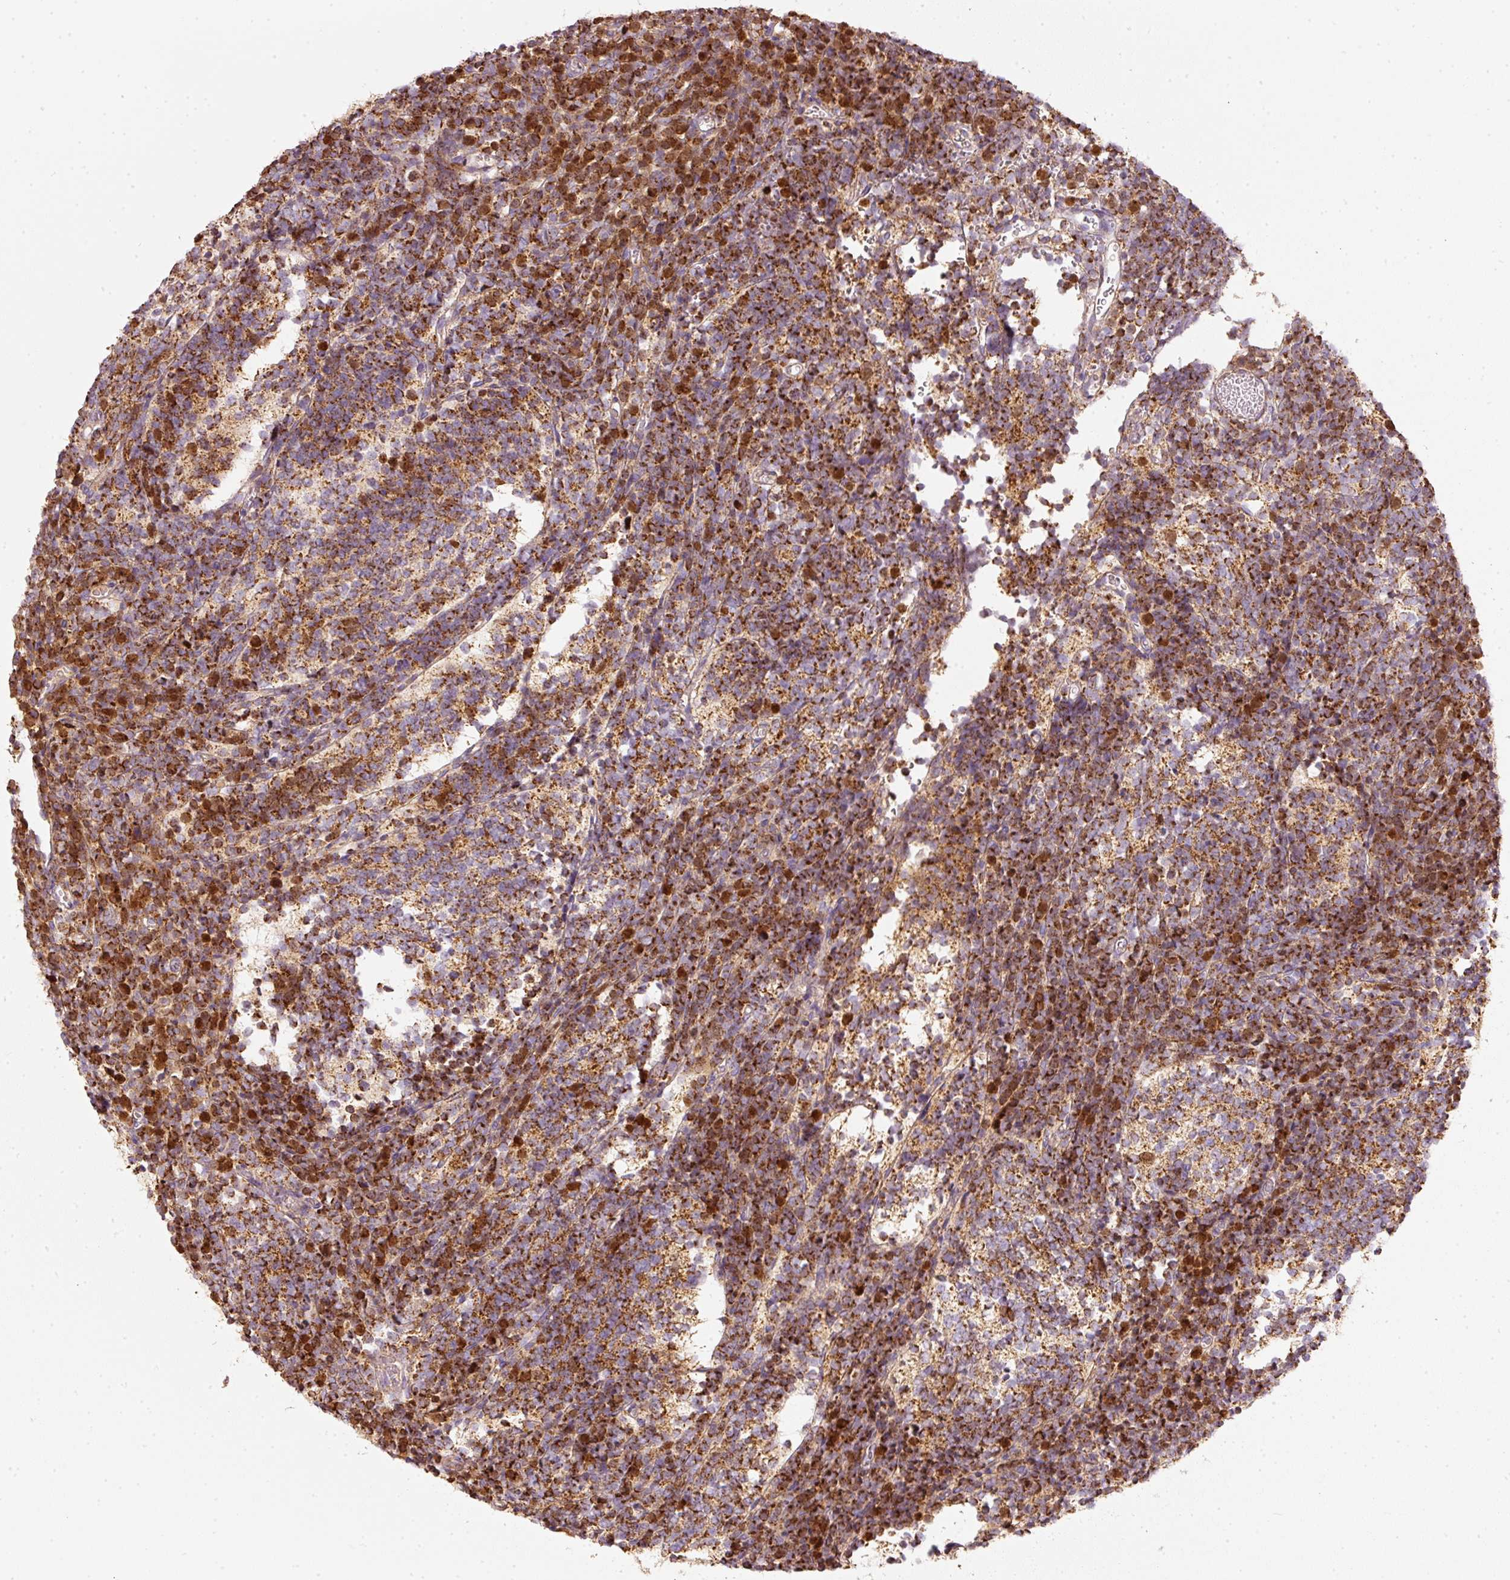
{"staining": {"intensity": "strong", "quantity": ">75%", "location": "cytoplasmic/membranous,nuclear"}, "tissue": "glioma", "cell_type": "Tumor cells", "image_type": "cancer", "snomed": [{"axis": "morphology", "description": "Glioma, malignant, Low grade"}, {"axis": "topography", "description": "Brain"}], "caption": "A brown stain shows strong cytoplasmic/membranous and nuclear expression of a protein in human glioma tumor cells.", "gene": "DUT", "patient": {"sex": "female", "age": 1}}